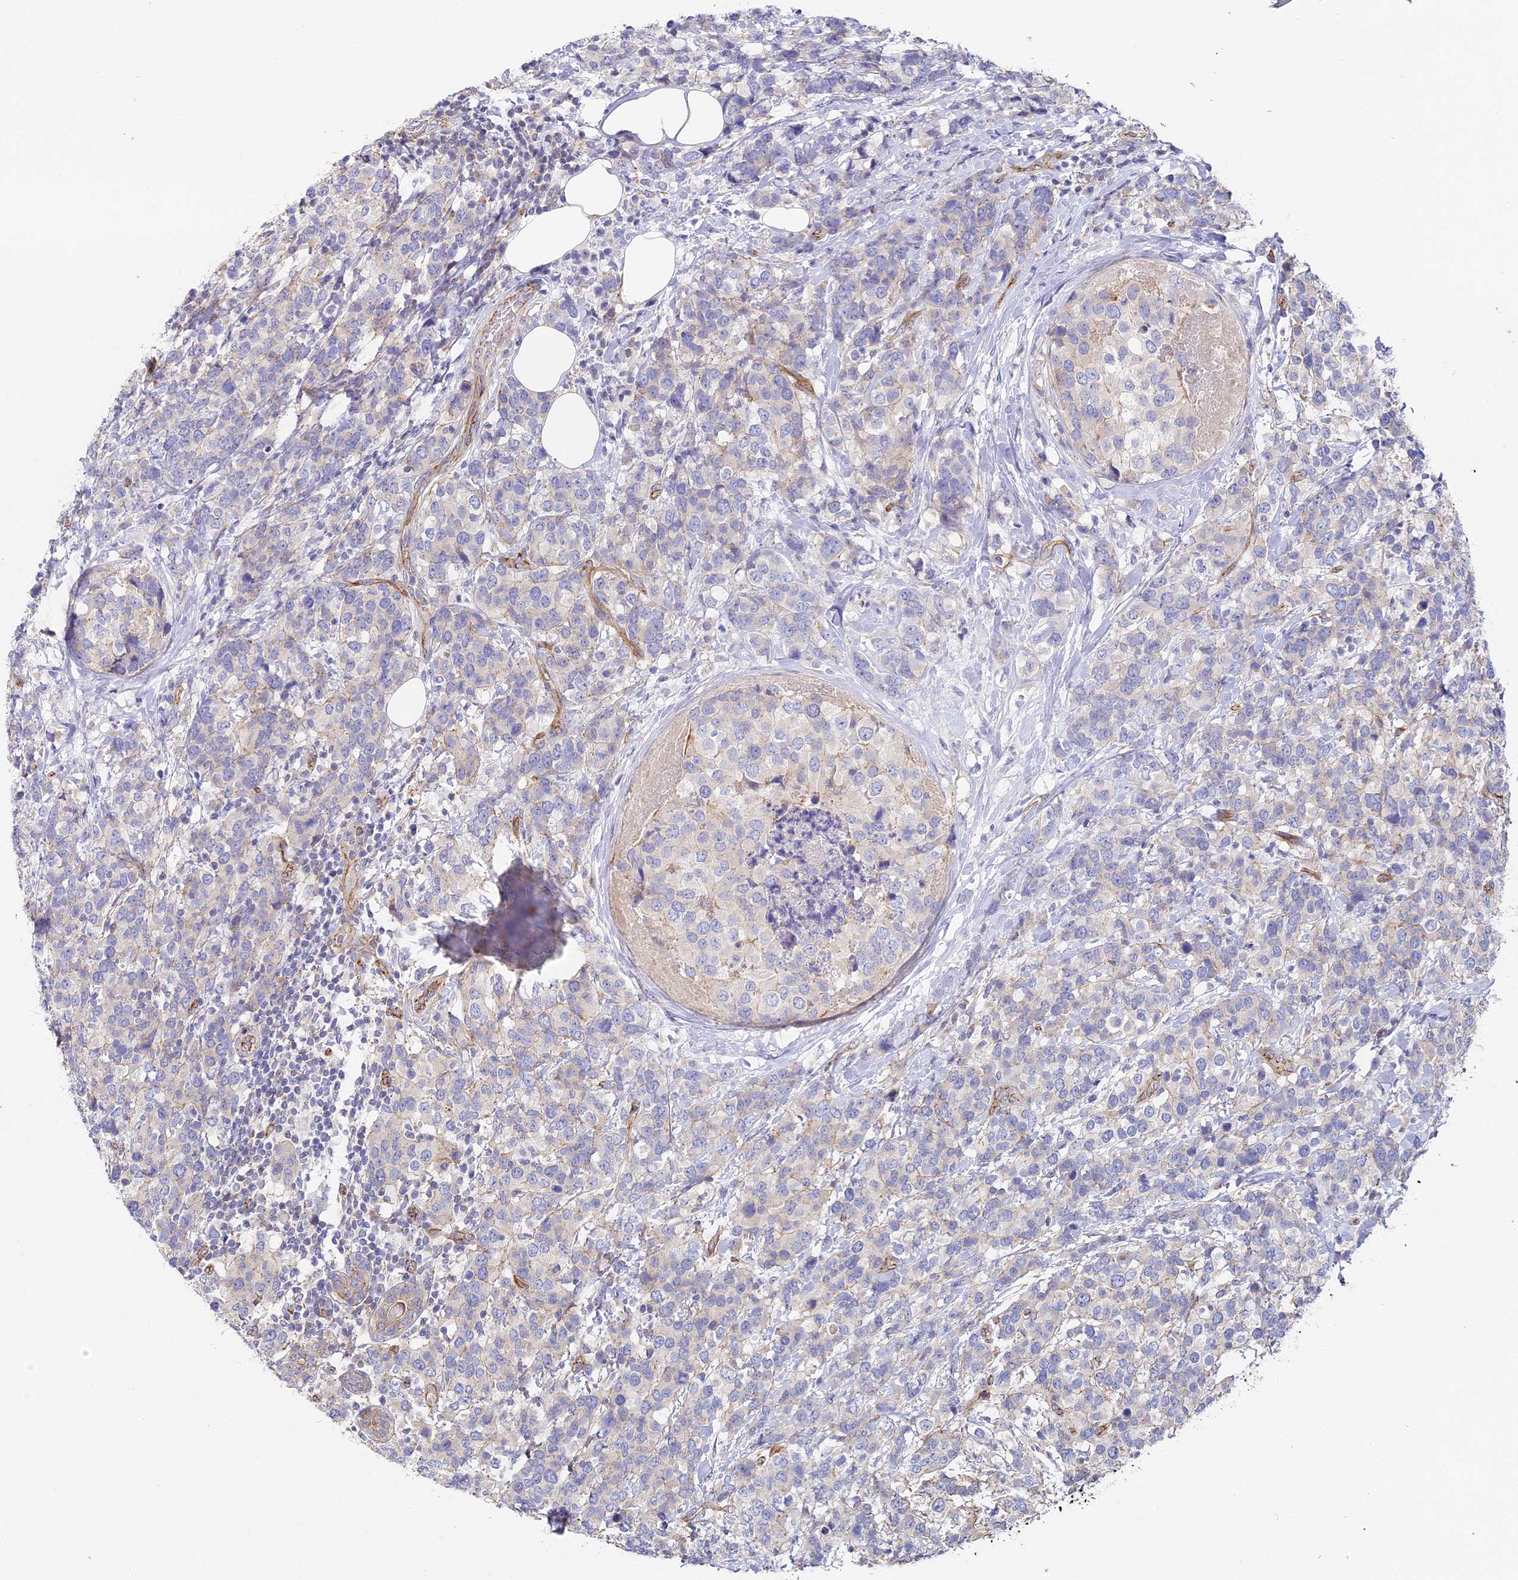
{"staining": {"intensity": "negative", "quantity": "none", "location": "none"}, "tissue": "breast cancer", "cell_type": "Tumor cells", "image_type": "cancer", "snomed": [{"axis": "morphology", "description": "Lobular carcinoma"}, {"axis": "topography", "description": "Breast"}], "caption": "Immunohistochemistry of human breast lobular carcinoma displays no positivity in tumor cells.", "gene": "CCDC30", "patient": {"sex": "female", "age": 59}}